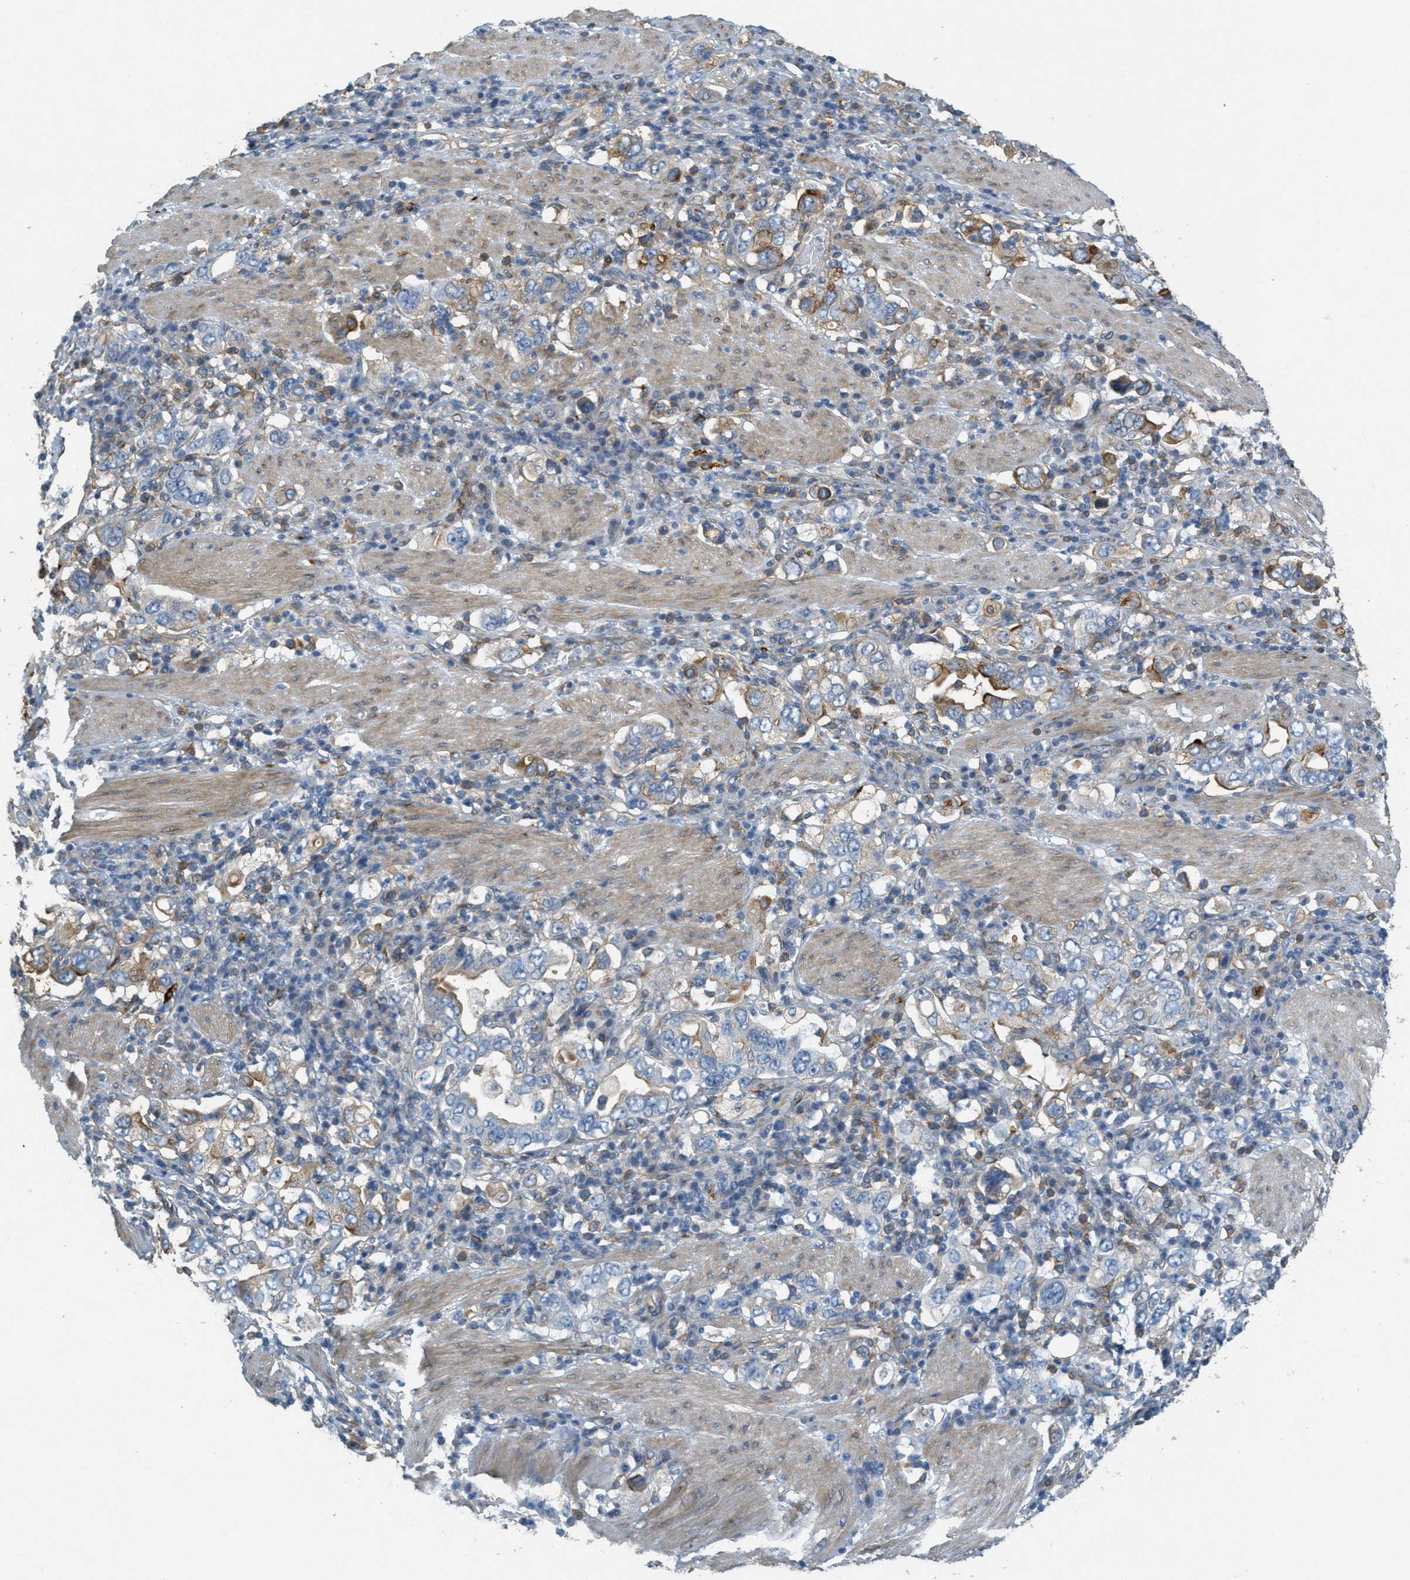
{"staining": {"intensity": "moderate", "quantity": "<25%", "location": "cytoplasmic/membranous"}, "tissue": "stomach cancer", "cell_type": "Tumor cells", "image_type": "cancer", "snomed": [{"axis": "morphology", "description": "Adenocarcinoma, NOS"}, {"axis": "topography", "description": "Stomach, upper"}], "caption": "Adenocarcinoma (stomach) stained with DAB (3,3'-diaminobenzidine) immunohistochemistry (IHC) reveals low levels of moderate cytoplasmic/membranous expression in about <25% of tumor cells.", "gene": "ADCY5", "patient": {"sex": "male", "age": 62}}